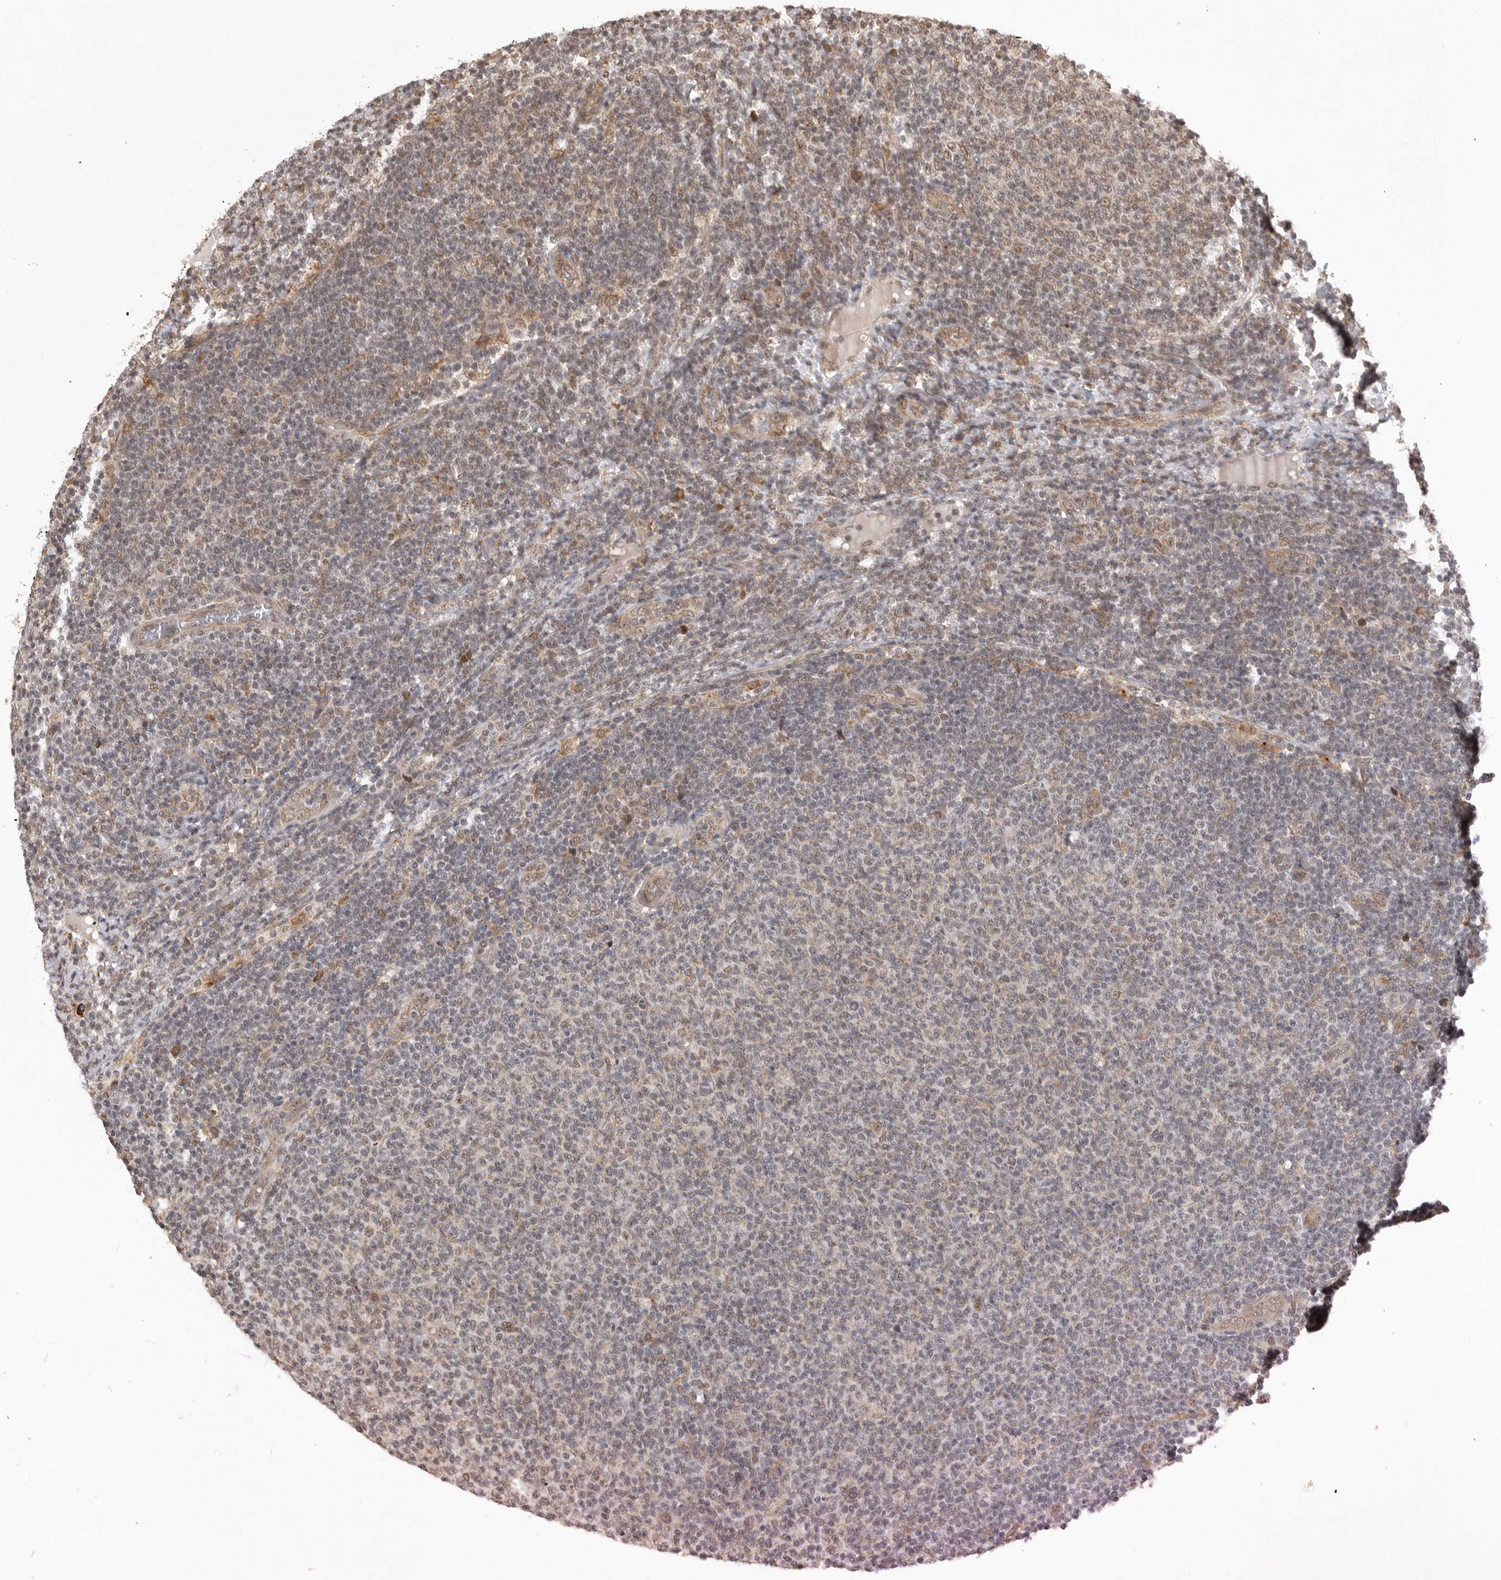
{"staining": {"intensity": "weak", "quantity": "25%-75%", "location": "nuclear"}, "tissue": "lymphoma", "cell_type": "Tumor cells", "image_type": "cancer", "snomed": [{"axis": "morphology", "description": "Malignant lymphoma, non-Hodgkin's type, Low grade"}, {"axis": "topography", "description": "Lymph node"}], "caption": "Immunohistochemistry (IHC) of malignant lymphoma, non-Hodgkin's type (low-grade) shows low levels of weak nuclear expression in approximately 25%-75% of tumor cells.", "gene": "ZNF83", "patient": {"sex": "male", "age": 66}}